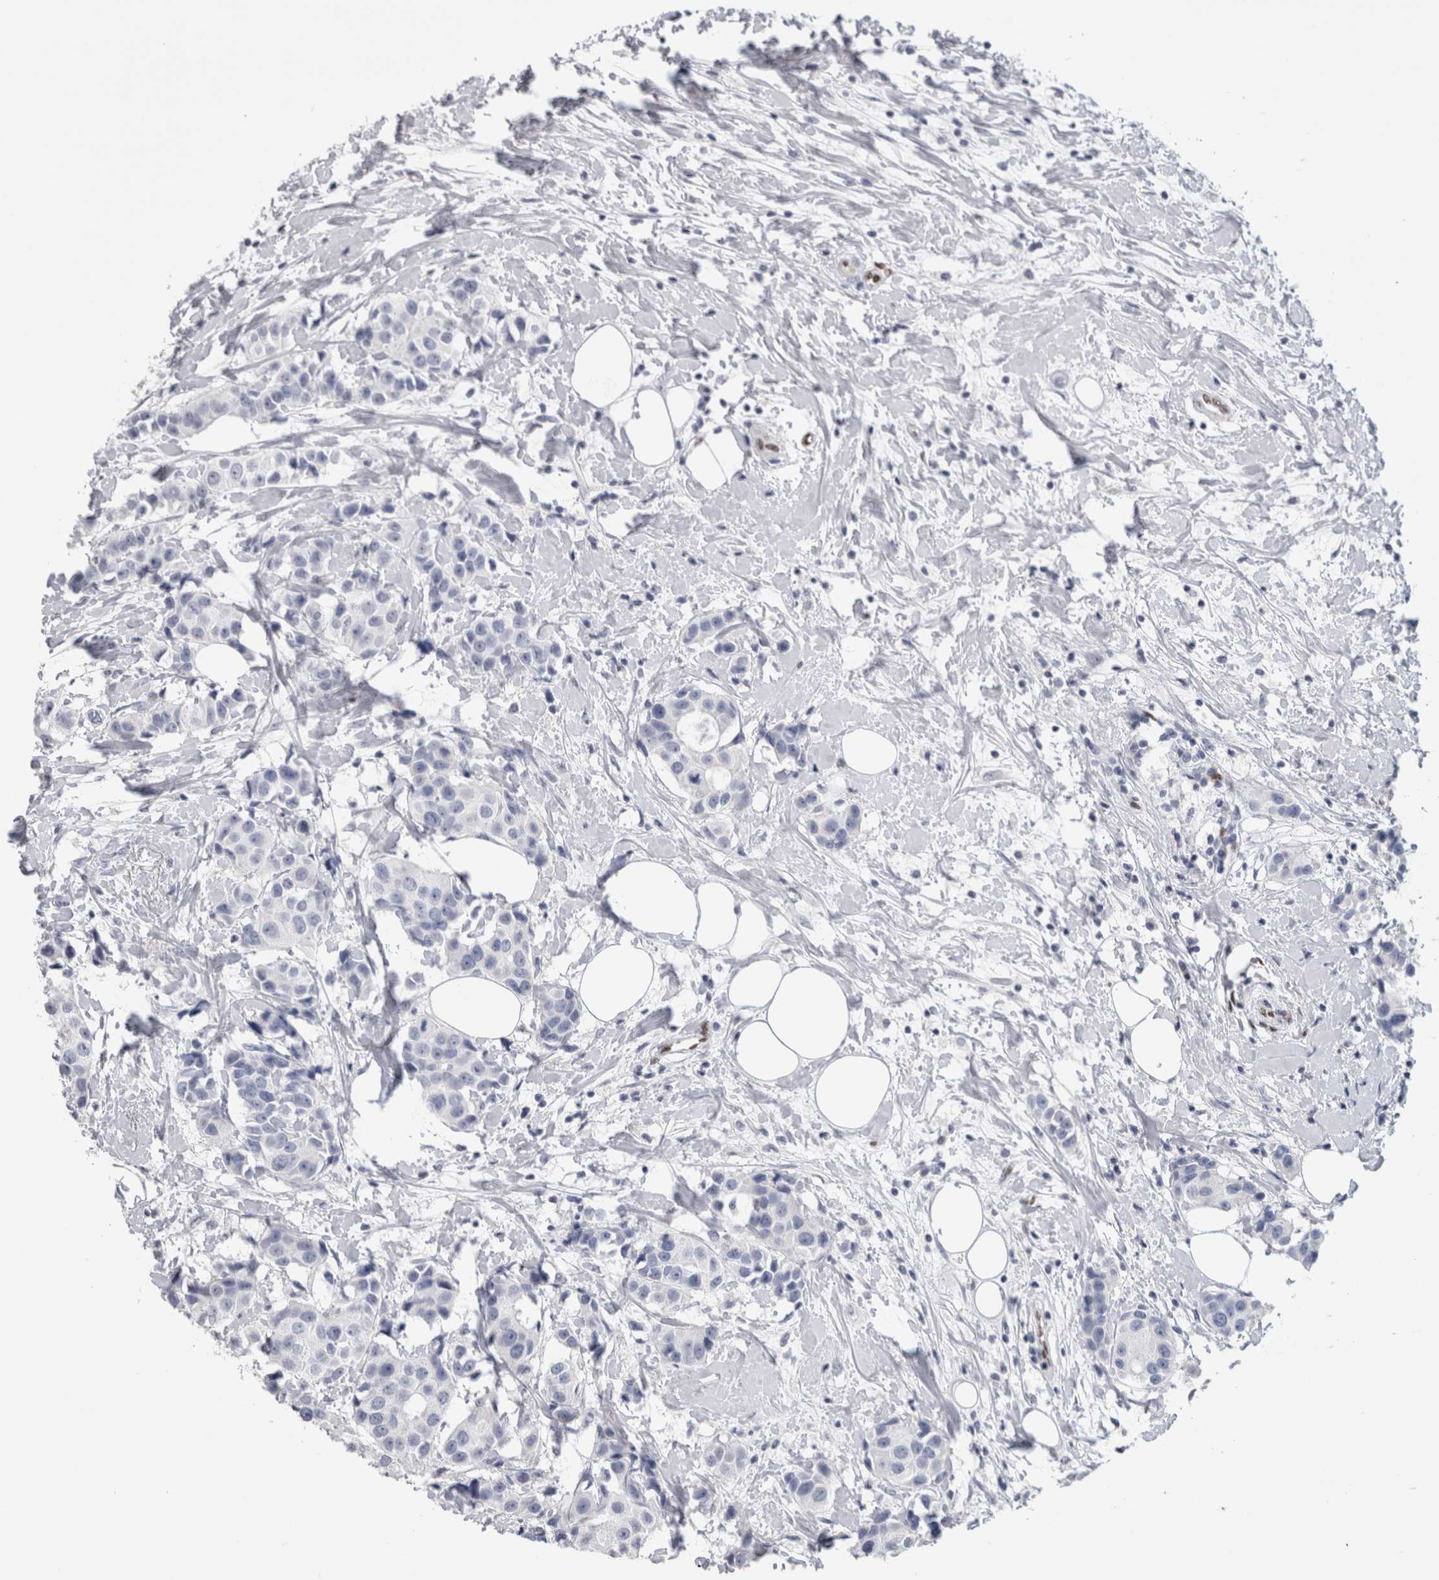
{"staining": {"intensity": "negative", "quantity": "none", "location": "none"}, "tissue": "breast cancer", "cell_type": "Tumor cells", "image_type": "cancer", "snomed": [{"axis": "morphology", "description": "Normal tissue, NOS"}, {"axis": "morphology", "description": "Duct carcinoma"}, {"axis": "topography", "description": "Breast"}], "caption": "A micrograph of human intraductal carcinoma (breast) is negative for staining in tumor cells.", "gene": "IL33", "patient": {"sex": "female", "age": 39}}